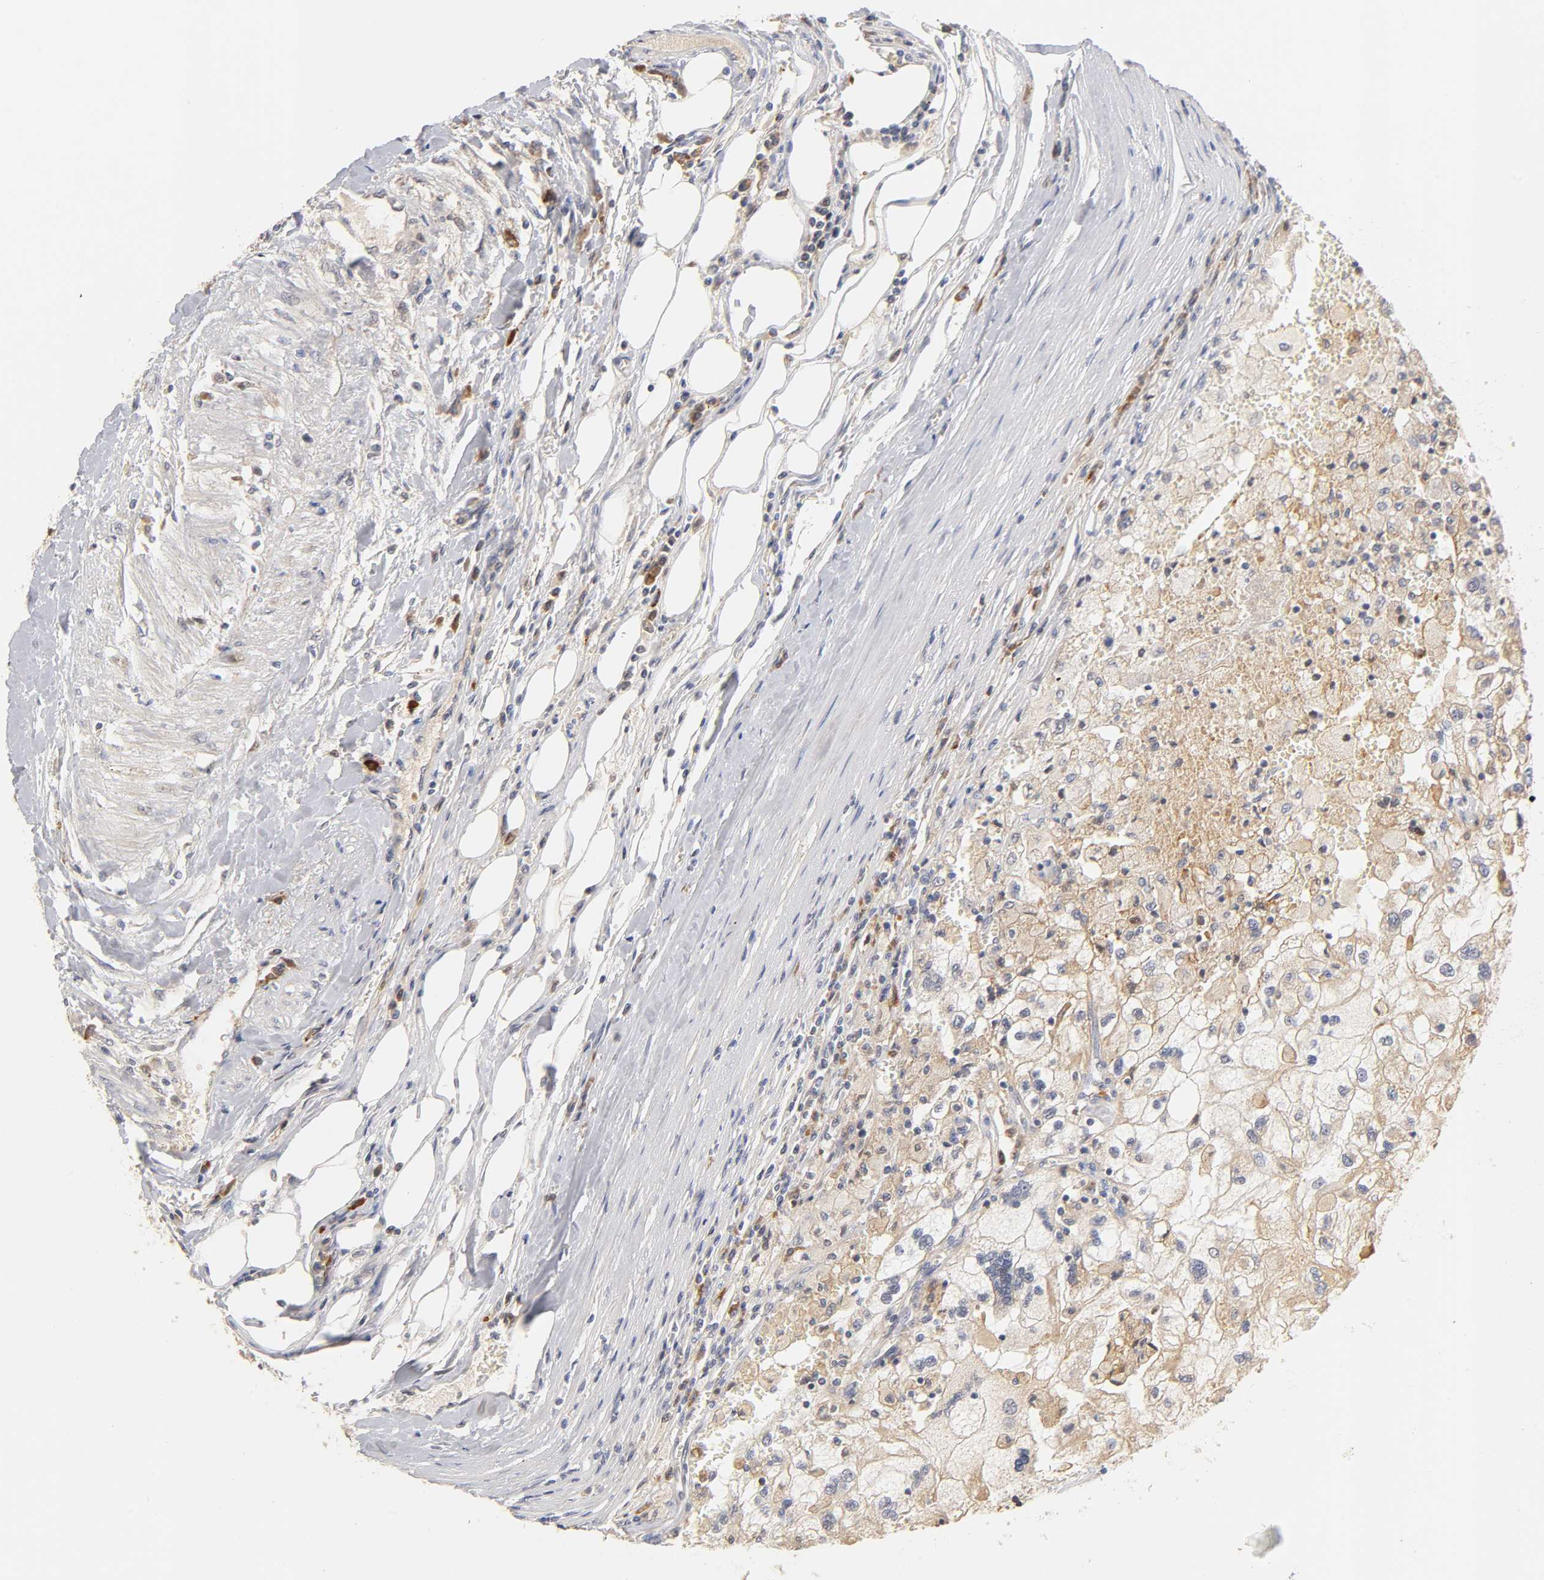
{"staining": {"intensity": "moderate", "quantity": ">75%", "location": "cytoplasmic/membranous"}, "tissue": "renal cancer", "cell_type": "Tumor cells", "image_type": "cancer", "snomed": [{"axis": "morphology", "description": "Normal tissue, NOS"}, {"axis": "morphology", "description": "Adenocarcinoma, NOS"}, {"axis": "topography", "description": "Kidney"}], "caption": "DAB immunohistochemical staining of adenocarcinoma (renal) shows moderate cytoplasmic/membranous protein positivity in approximately >75% of tumor cells.", "gene": "GSTZ1", "patient": {"sex": "male", "age": 71}}